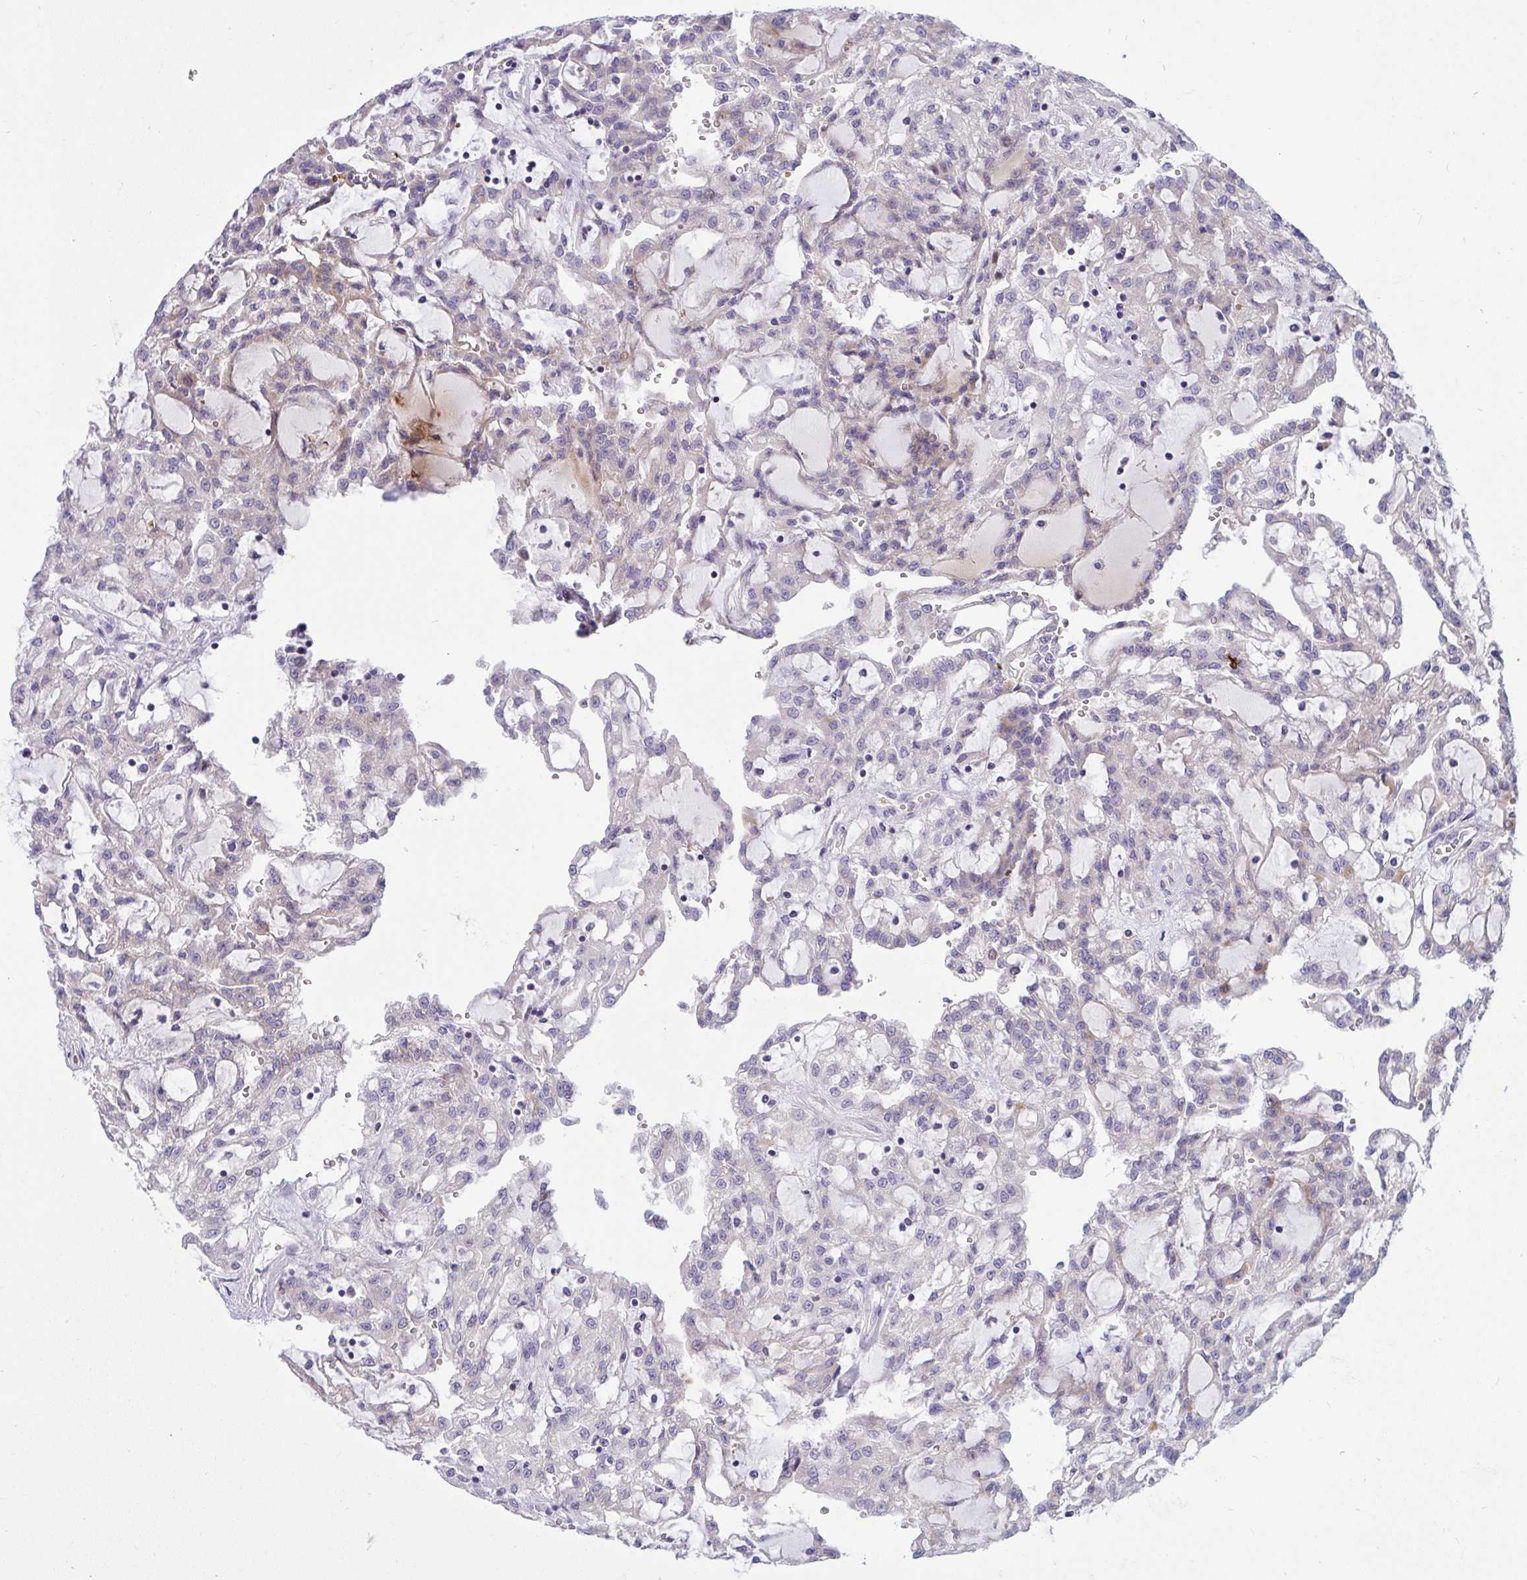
{"staining": {"intensity": "weak", "quantity": "<25%", "location": "cytoplasmic/membranous"}, "tissue": "renal cancer", "cell_type": "Tumor cells", "image_type": "cancer", "snomed": [{"axis": "morphology", "description": "Adenocarcinoma, NOS"}, {"axis": "topography", "description": "Kidney"}], "caption": "Immunohistochemistry (IHC) histopathology image of neoplastic tissue: human renal cancer stained with DAB exhibits no significant protein expression in tumor cells.", "gene": "NTN1", "patient": {"sex": "male", "age": 63}}